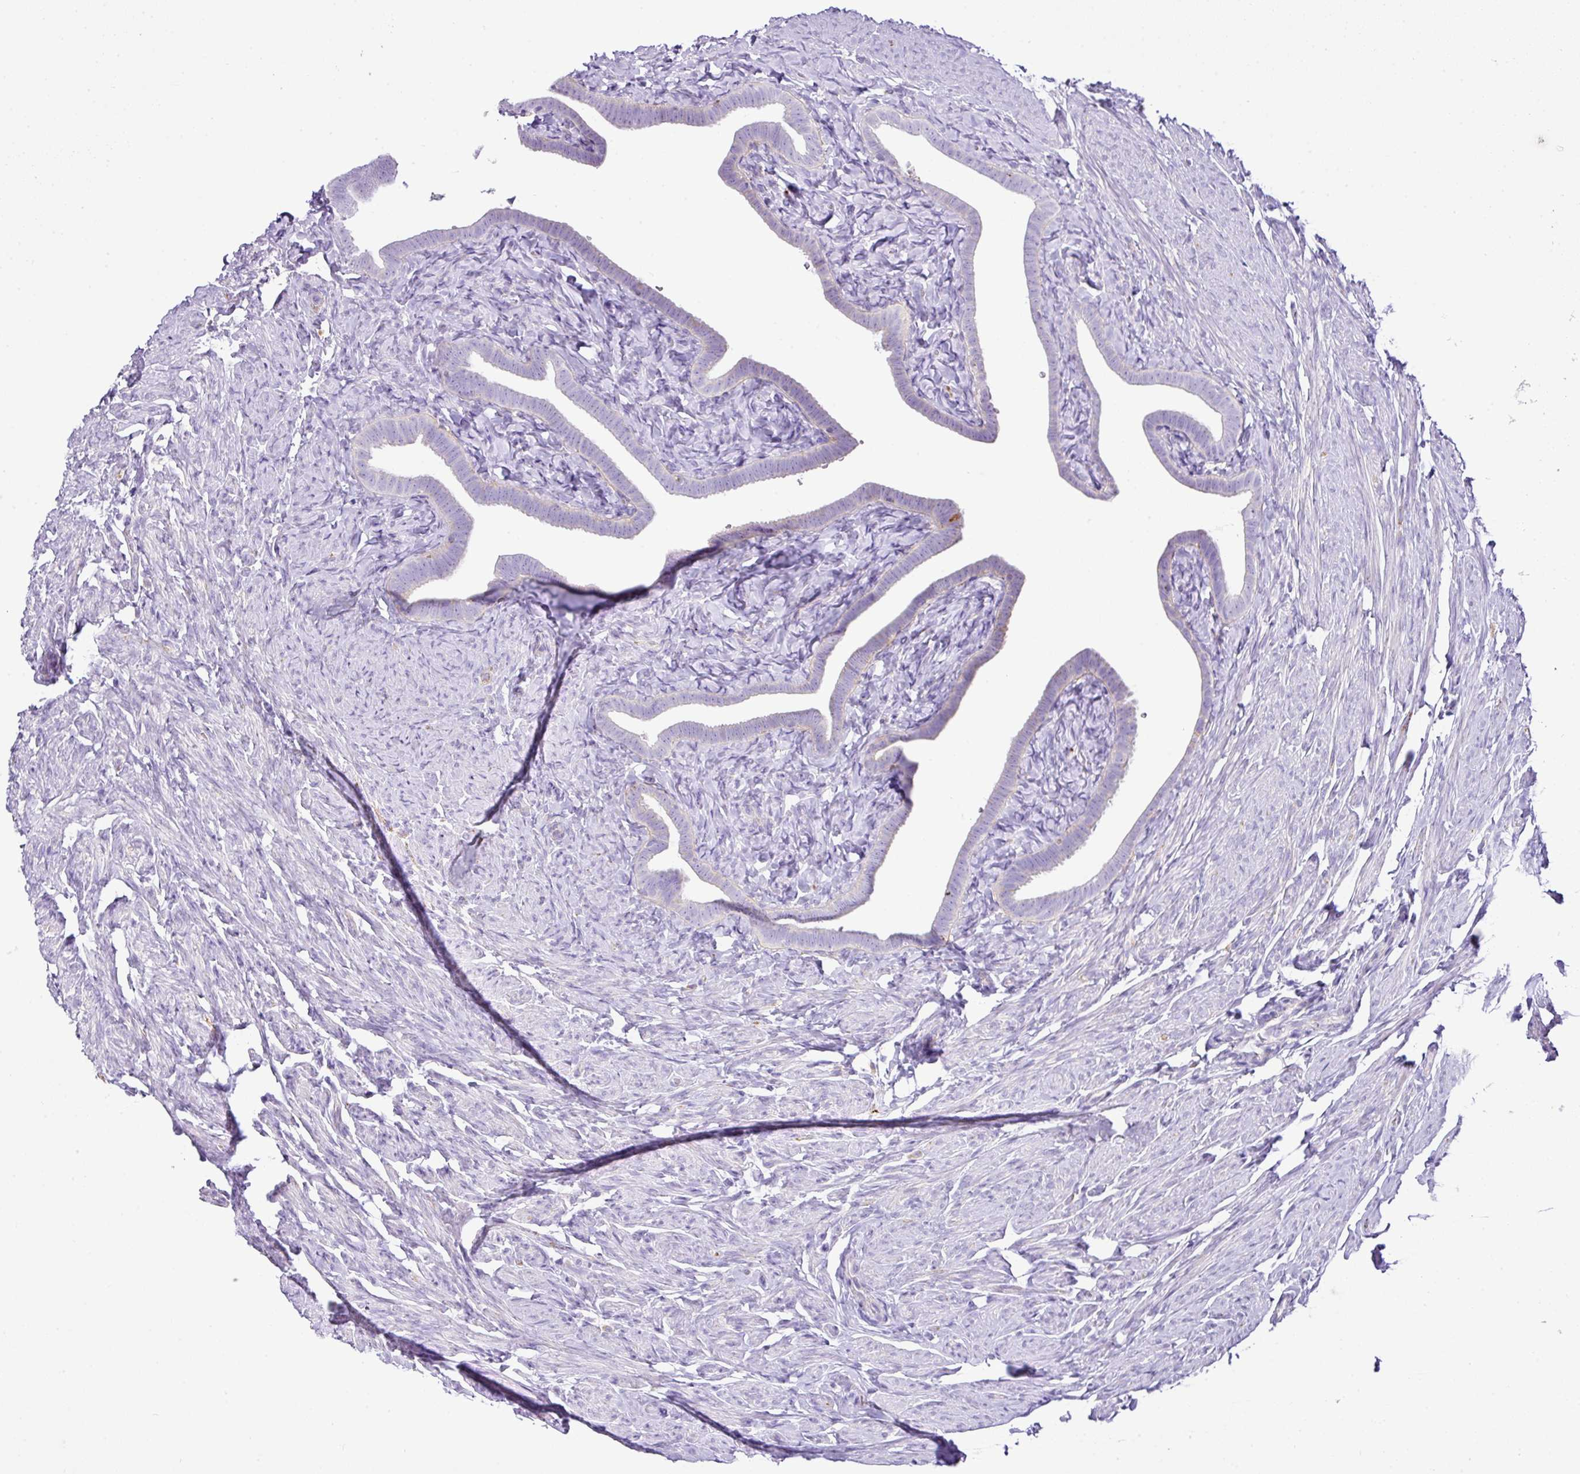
{"staining": {"intensity": "moderate", "quantity": "25%-75%", "location": "cytoplasmic/membranous"}, "tissue": "fallopian tube", "cell_type": "Glandular cells", "image_type": "normal", "snomed": [{"axis": "morphology", "description": "Normal tissue, NOS"}, {"axis": "topography", "description": "Fallopian tube"}], "caption": "Immunohistochemical staining of normal human fallopian tube exhibits 25%-75% levels of moderate cytoplasmic/membranous protein positivity in about 25%-75% of glandular cells.", "gene": "PGAP4", "patient": {"sex": "female", "age": 69}}